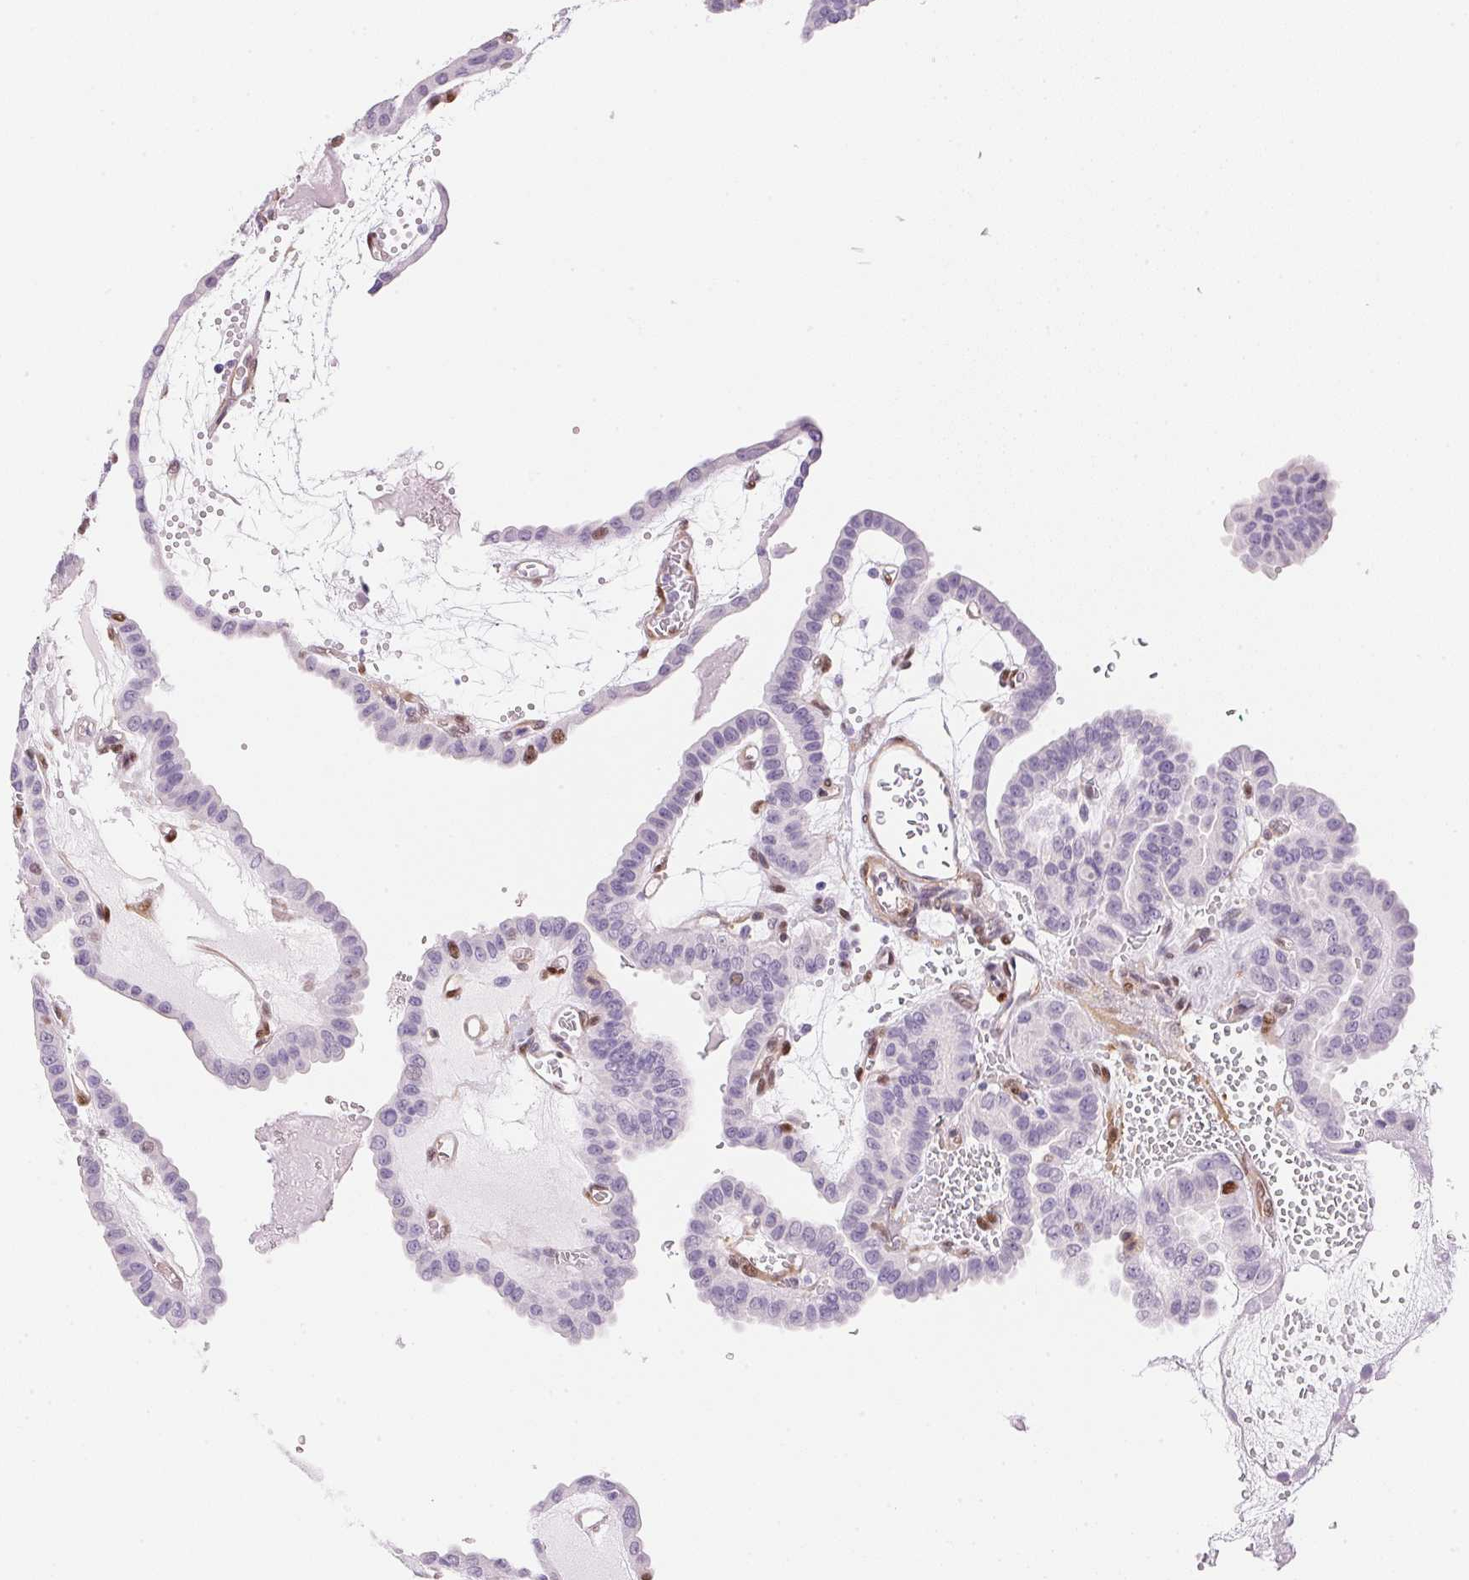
{"staining": {"intensity": "moderate", "quantity": "<25%", "location": "nuclear"}, "tissue": "thyroid cancer", "cell_type": "Tumor cells", "image_type": "cancer", "snomed": [{"axis": "morphology", "description": "Papillary adenocarcinoma, NOS"}, {"axis": "topography", "description": "Thyroid gland"}], "caption": "Protein staining of thyroid cancer tissue exhibits moderate nuclear expression in approximately <25% of tumor cells.", "gene": "SMTN", "patient": {"sex": "male", "age": 87}}